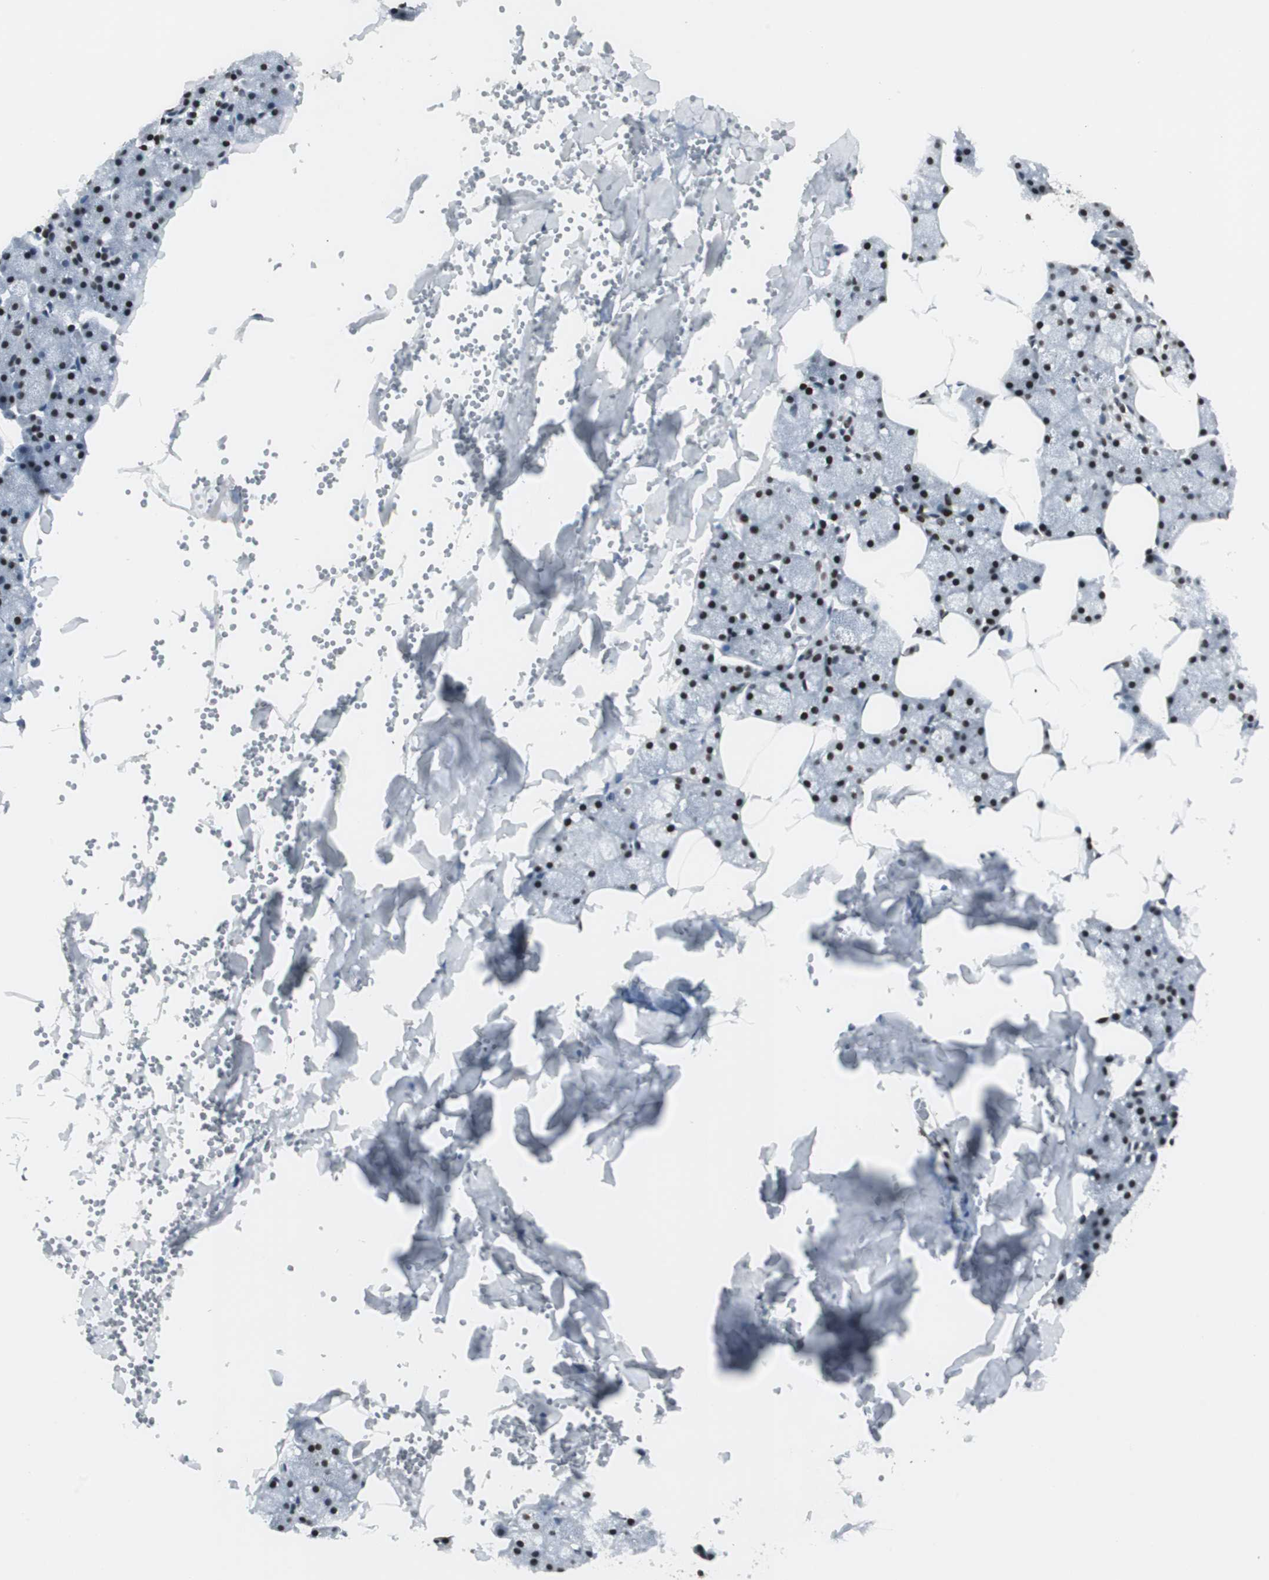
{"staining": {"intensity": "moderate", "quantity": ">75%", "location": "nuclear"}, "tissue": "salivary gland", "cell_type": "Glandular cells", "image_type": "normal", "snomed": [{"axis": "morphology", "description": "Normal tissue, NOS"}, {"axis": "topography", "description": "Salivary gland"}], "caption": "There is medium levels of moderate nuclear positivity in glandular cells of unremarkable salivary gland, as demonstrated by immunohistochemical staining (brown color).", "gene": "RAD9A", "patient": {"sex": "male", "age": 62}}